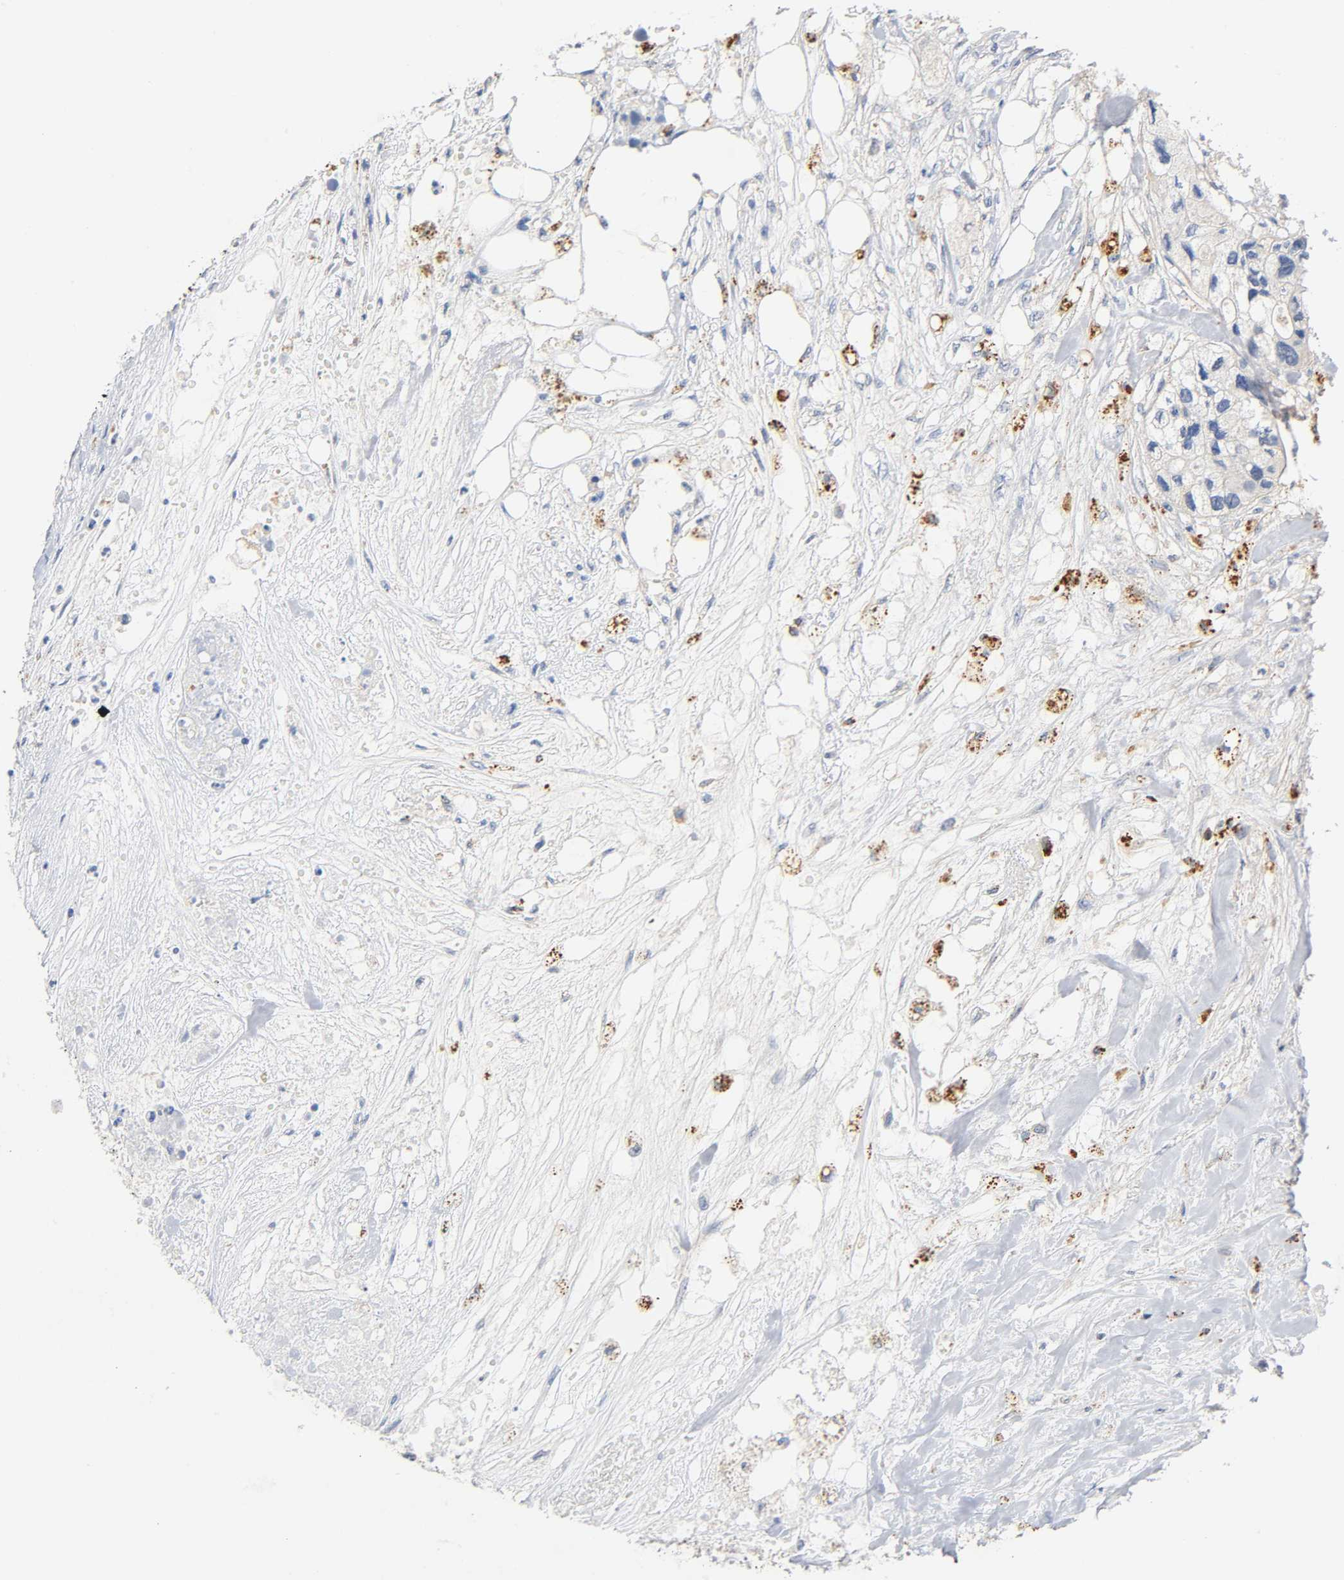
{"staining": {"intensity": "negative", "quantity": "none", "location": "none"}, "tissue": "colorectal cancer", "cell_type": "Tumor cells", "image_type": "cancer", "snomed": [{"axis": "morphology", "description": "Adenocarcinoma, NOS"}, {"axis": "topography", "description": "Colon"}], "caption": "A micrograph of human adenocarcinoma (colorectal) is negative for staining in tumor cells.", "gene": "UCKL1", "patient": {"sex": "female", "age": 57}}